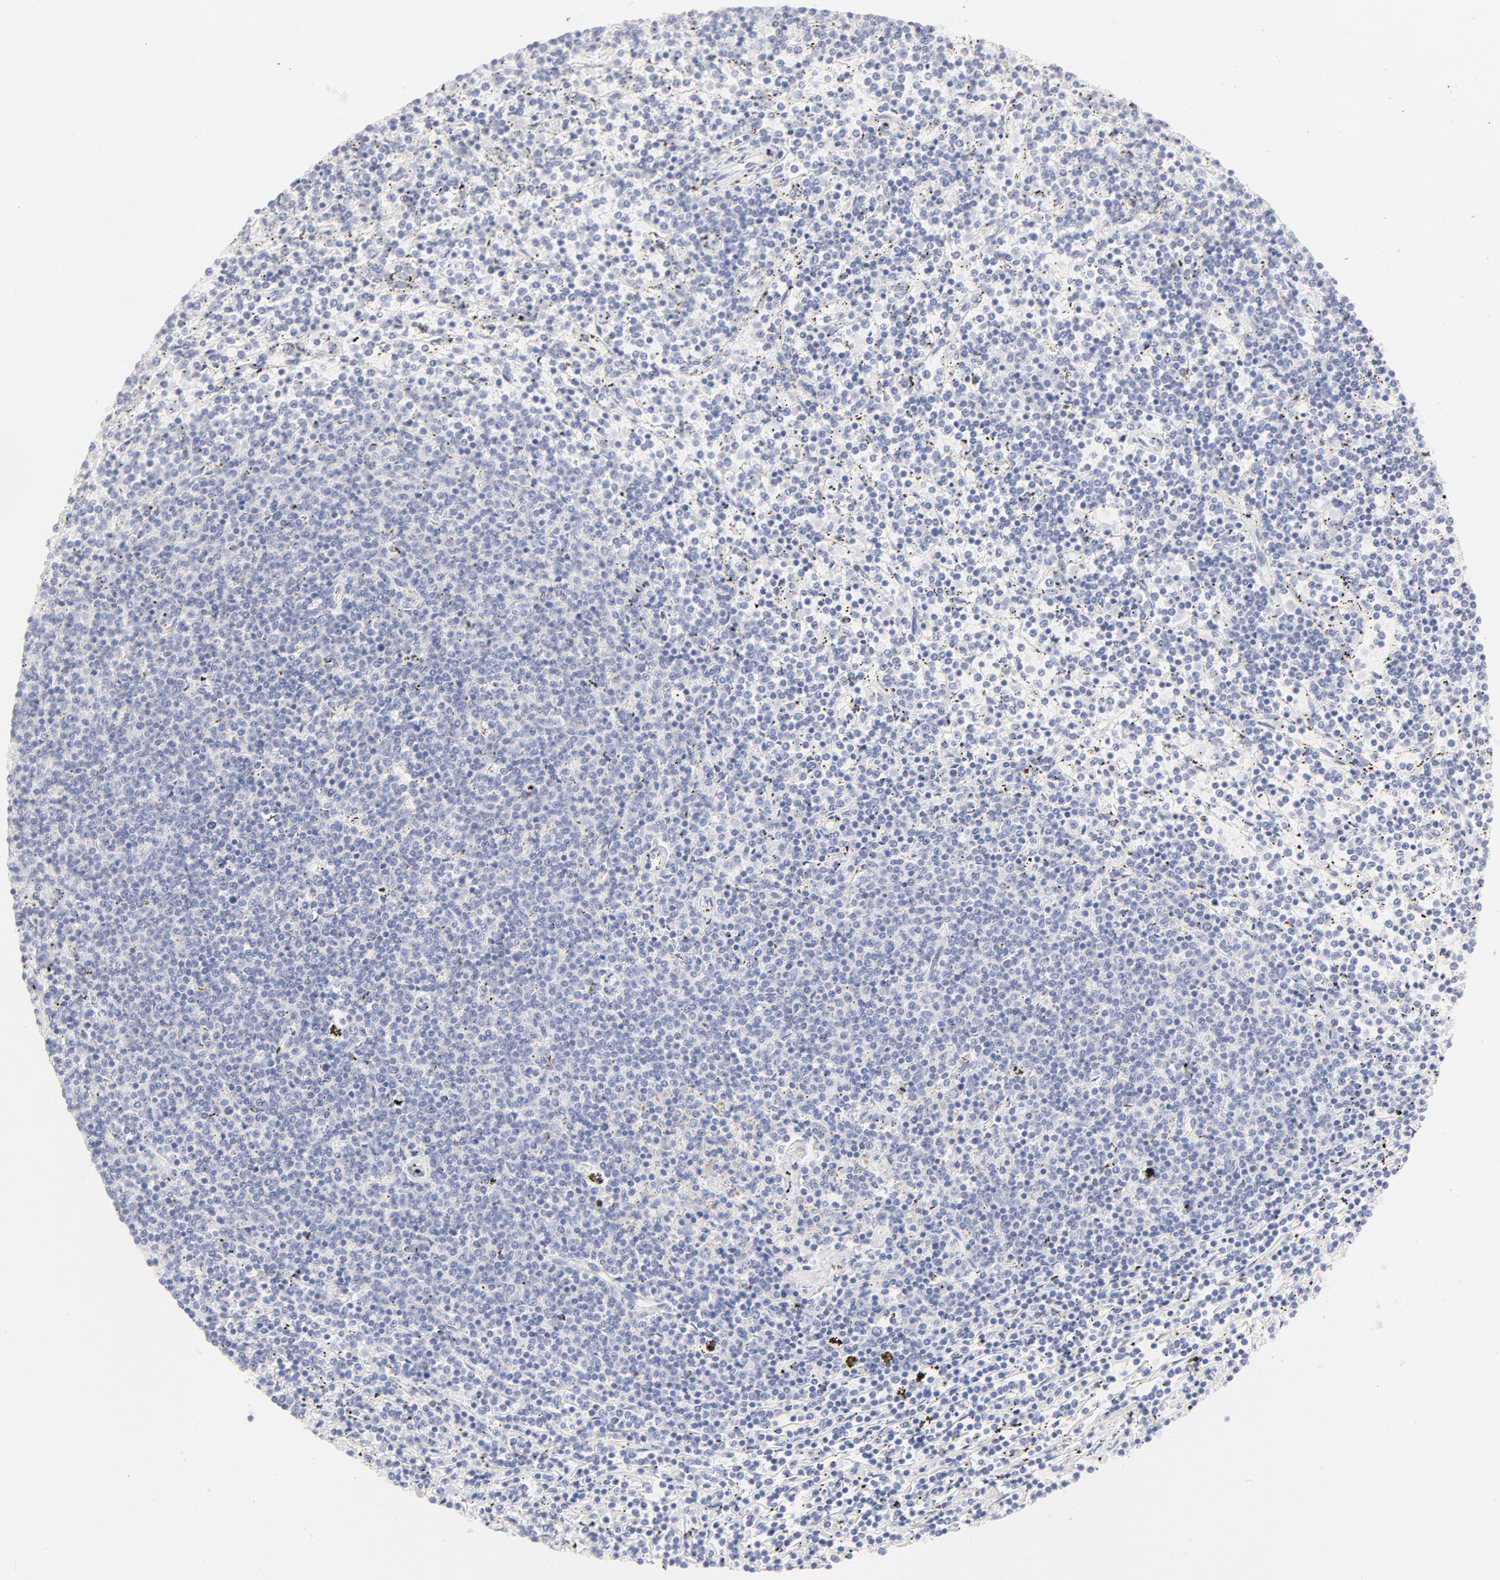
{"staining": {"intensity": "negative", "quantity": "none", "location": "none"}, "tissue": "lymphoma", "cell_type": "Tumor cells", "image_type": "cancer", "snomed": [{"axis": "morphology", "description": "Malignant lymphoma, non-Hodgkin's type, Low grade"}, {"axis": "topography", "description": "Spleen"}], "caption": "Micrograph shows no significant protein positivity in tumor cells of lymphoma.", "gene": "ELF3", "patient": {"sex": "female", "age": 50}}